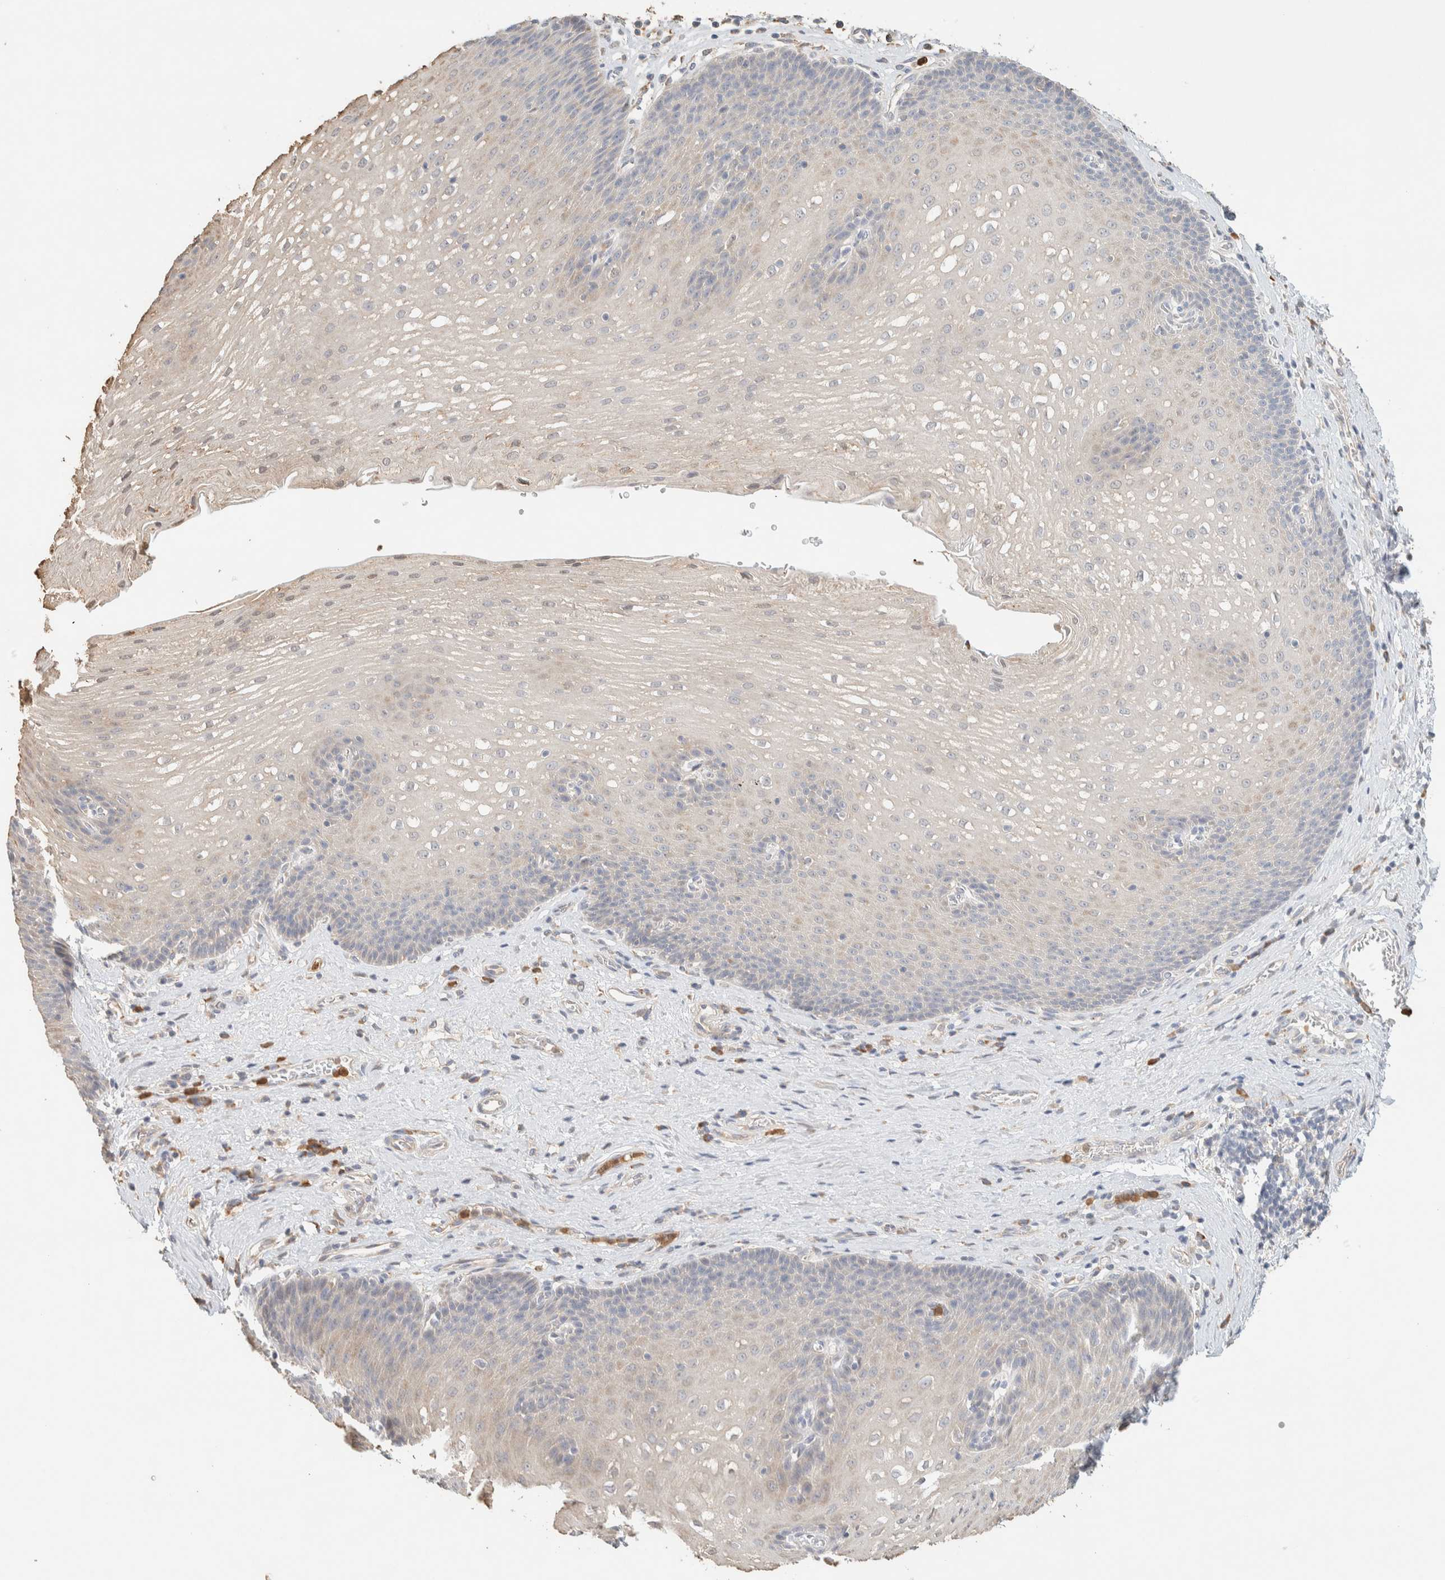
{"staining": {"intensity": "weak", "quantity": "25%-75%", "location": "cytoplasmic/membranous"}, "tissue": "esophagus", "cell_type": "Squamous epithelial cells", "image_type": "normal", "snomed": [{"axis": "morphology", "description": "Normal tissue, NOS"}, {"axis": "topography", "description": "Esophagus"}], "caption": "Immunohistochemistry image of normal esophagus: esophagus stained using IHC demonstrates low levels of weak protein expression localized specifically in the cytoplasmic/membranous of squamous epithelial cells, appearing as a cytoplasmic/membranous brown color.", "gene": "TTC3", "patient": {"sex": "male", "age": 48}}